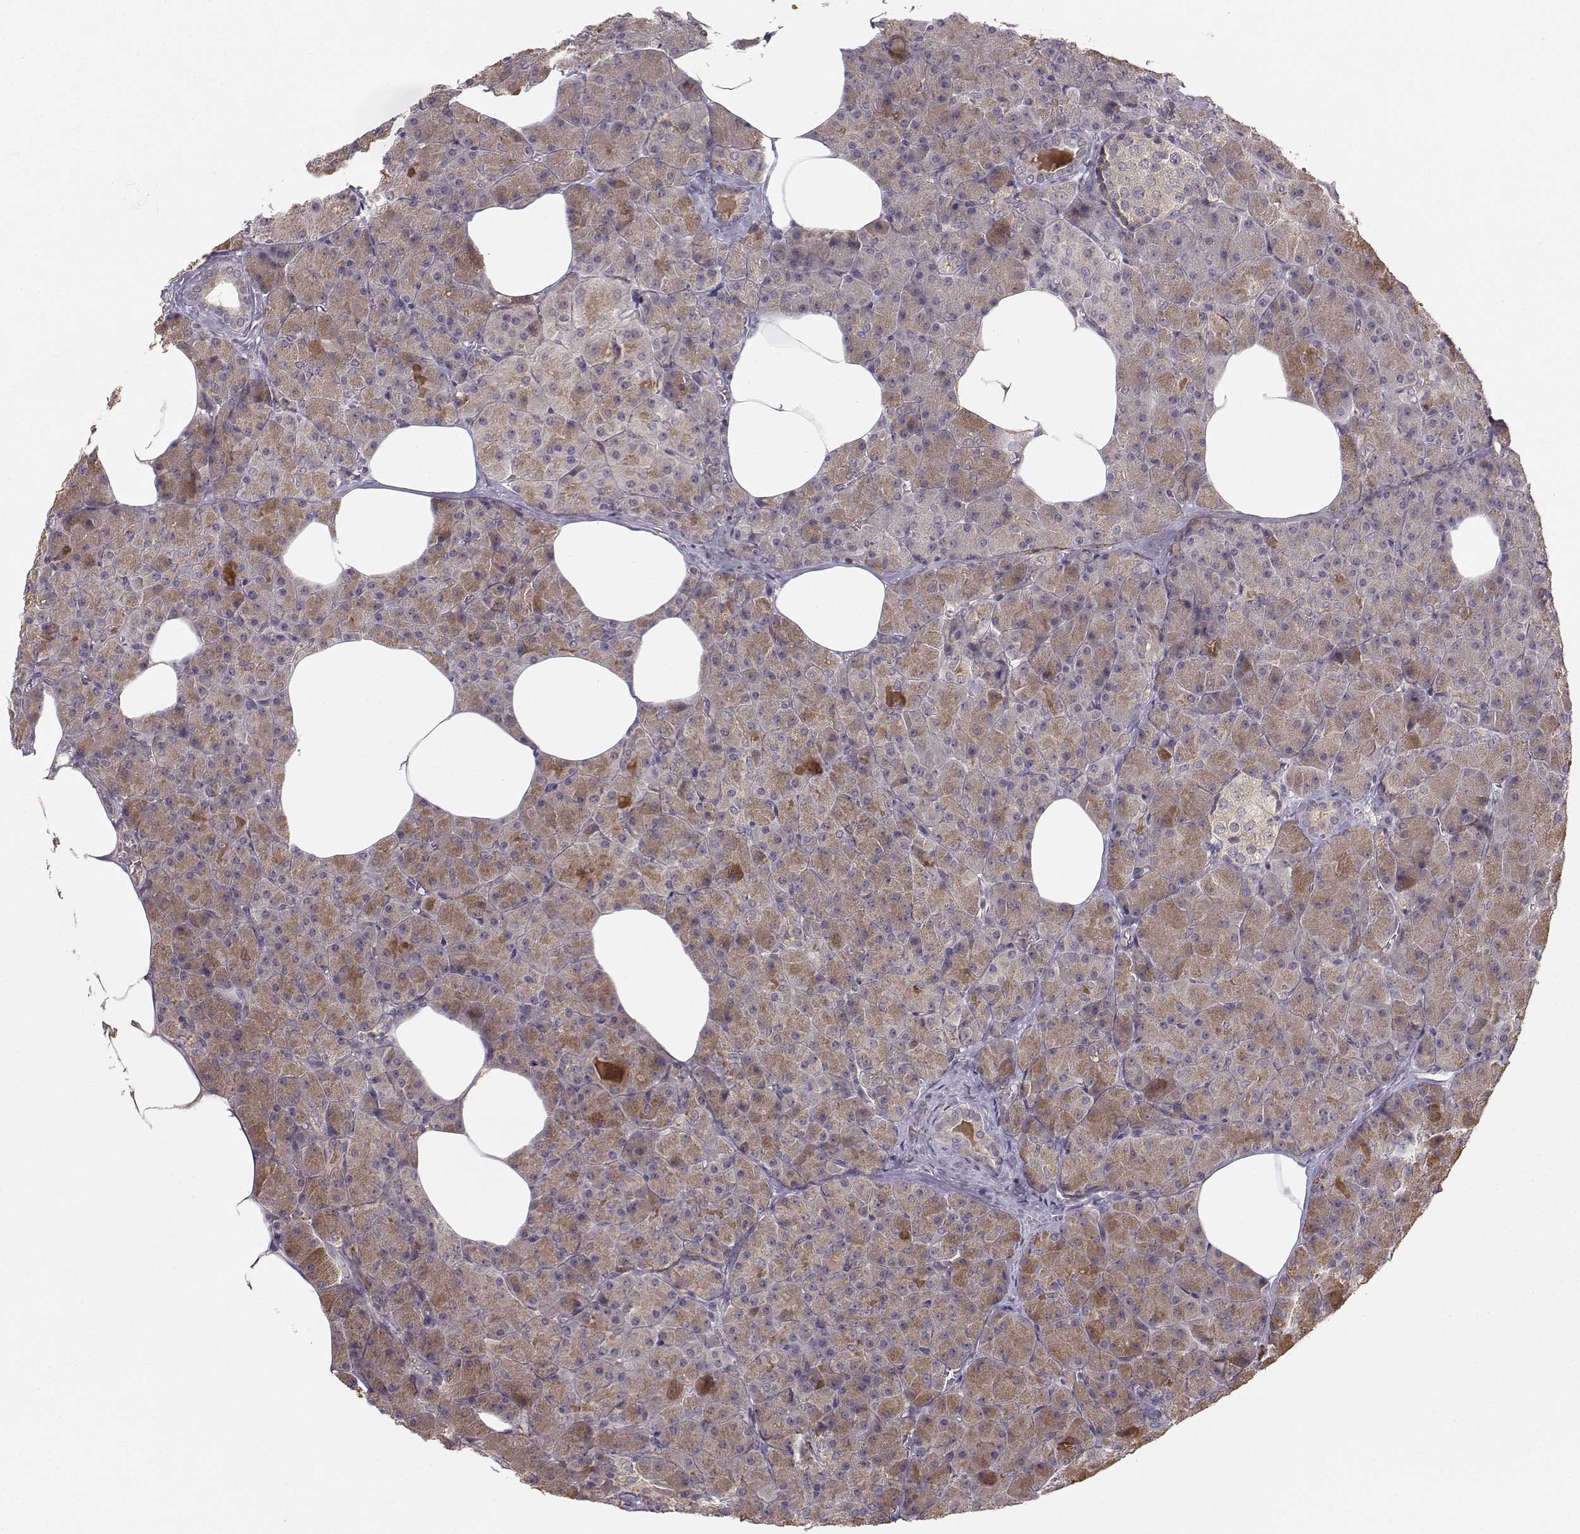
{"staining": {"intensity": "moderate", "quantity": "25%-75%", "location": "cytoplasmic/membranous"}, "tissue": "pancreas", "cell_type": "Exocrine glandular cells", "image_type": "normal", "snomed": [{"axis": "morphology", "description": "Normal tissue, NOS"}, {"axis": "topography", "description": "Pancreas"}], "caption": "Normal pancreas was stained to show a protein in brown. There is medium levels of moderate cytoplasmic/membranous staining in approximately 25%-75% of exocrine glandular cells. (IHC, brightfield microscopy, high magnification).", "gene": "WNT6", "patient": {"sex": "female", "age": 45}}